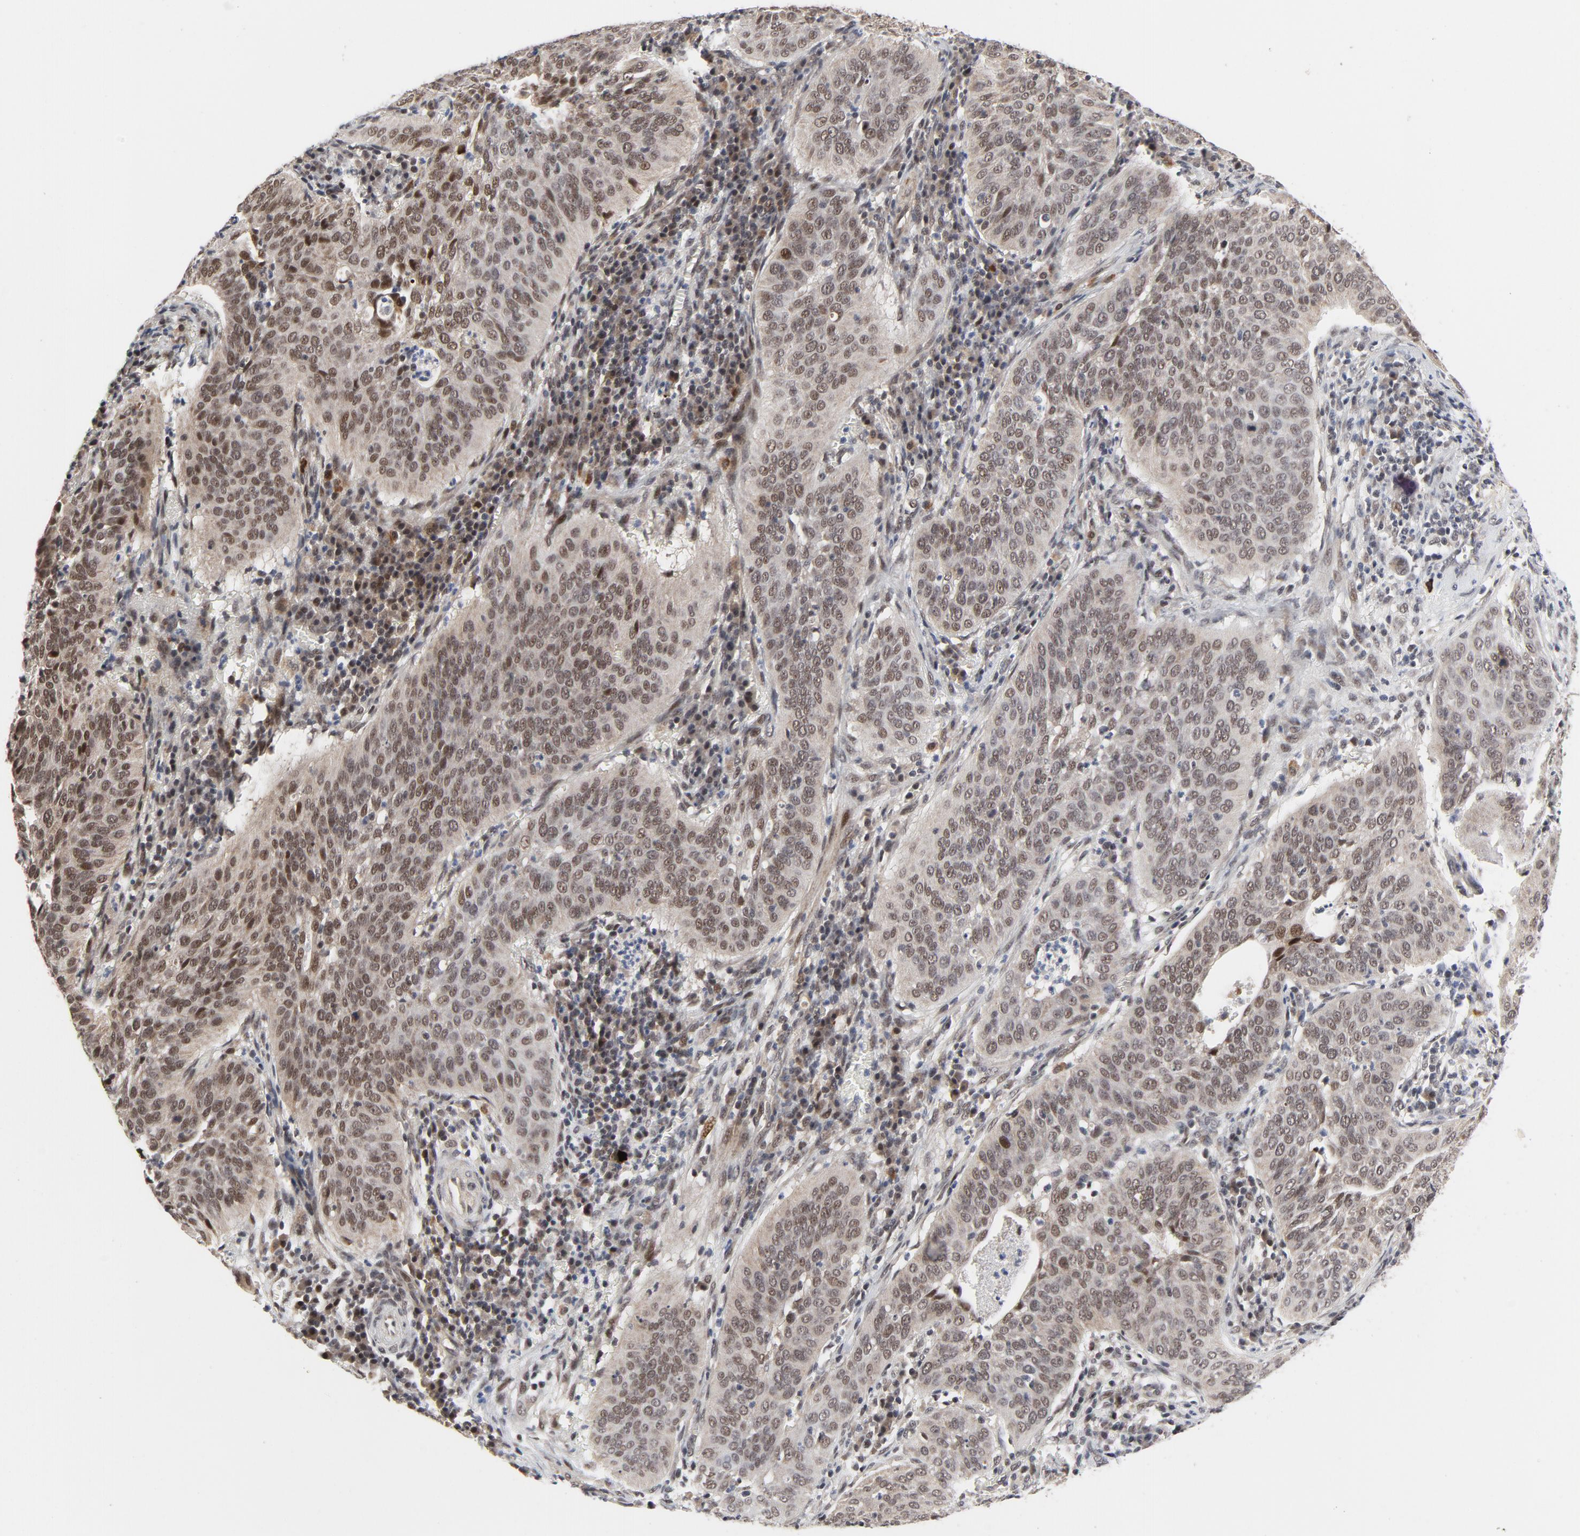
{"staining": {"intensity": "moderate", "quantity": ">75%", "location": "nuclear"}, "tissue": "cervical cancer", "cell_type": "Tumor cells", "image_type": "cancer", "snomed": [{"axis": "morphology", "description": "Squamous cell carcinoma, NOS"}, {"axis": "topography", "description": "Cervix"}], "caption": "Cervical squamous cell carcinoma stained with IHC exhibits moderate nuclear expression in approximately >75% of tumor cells. Immunohistochemistry stains the protein of interest in brown and the nuclei are stained blue.", "gene": "ZKSCAN8", "patient": {"sex": "female", "age": 39}}